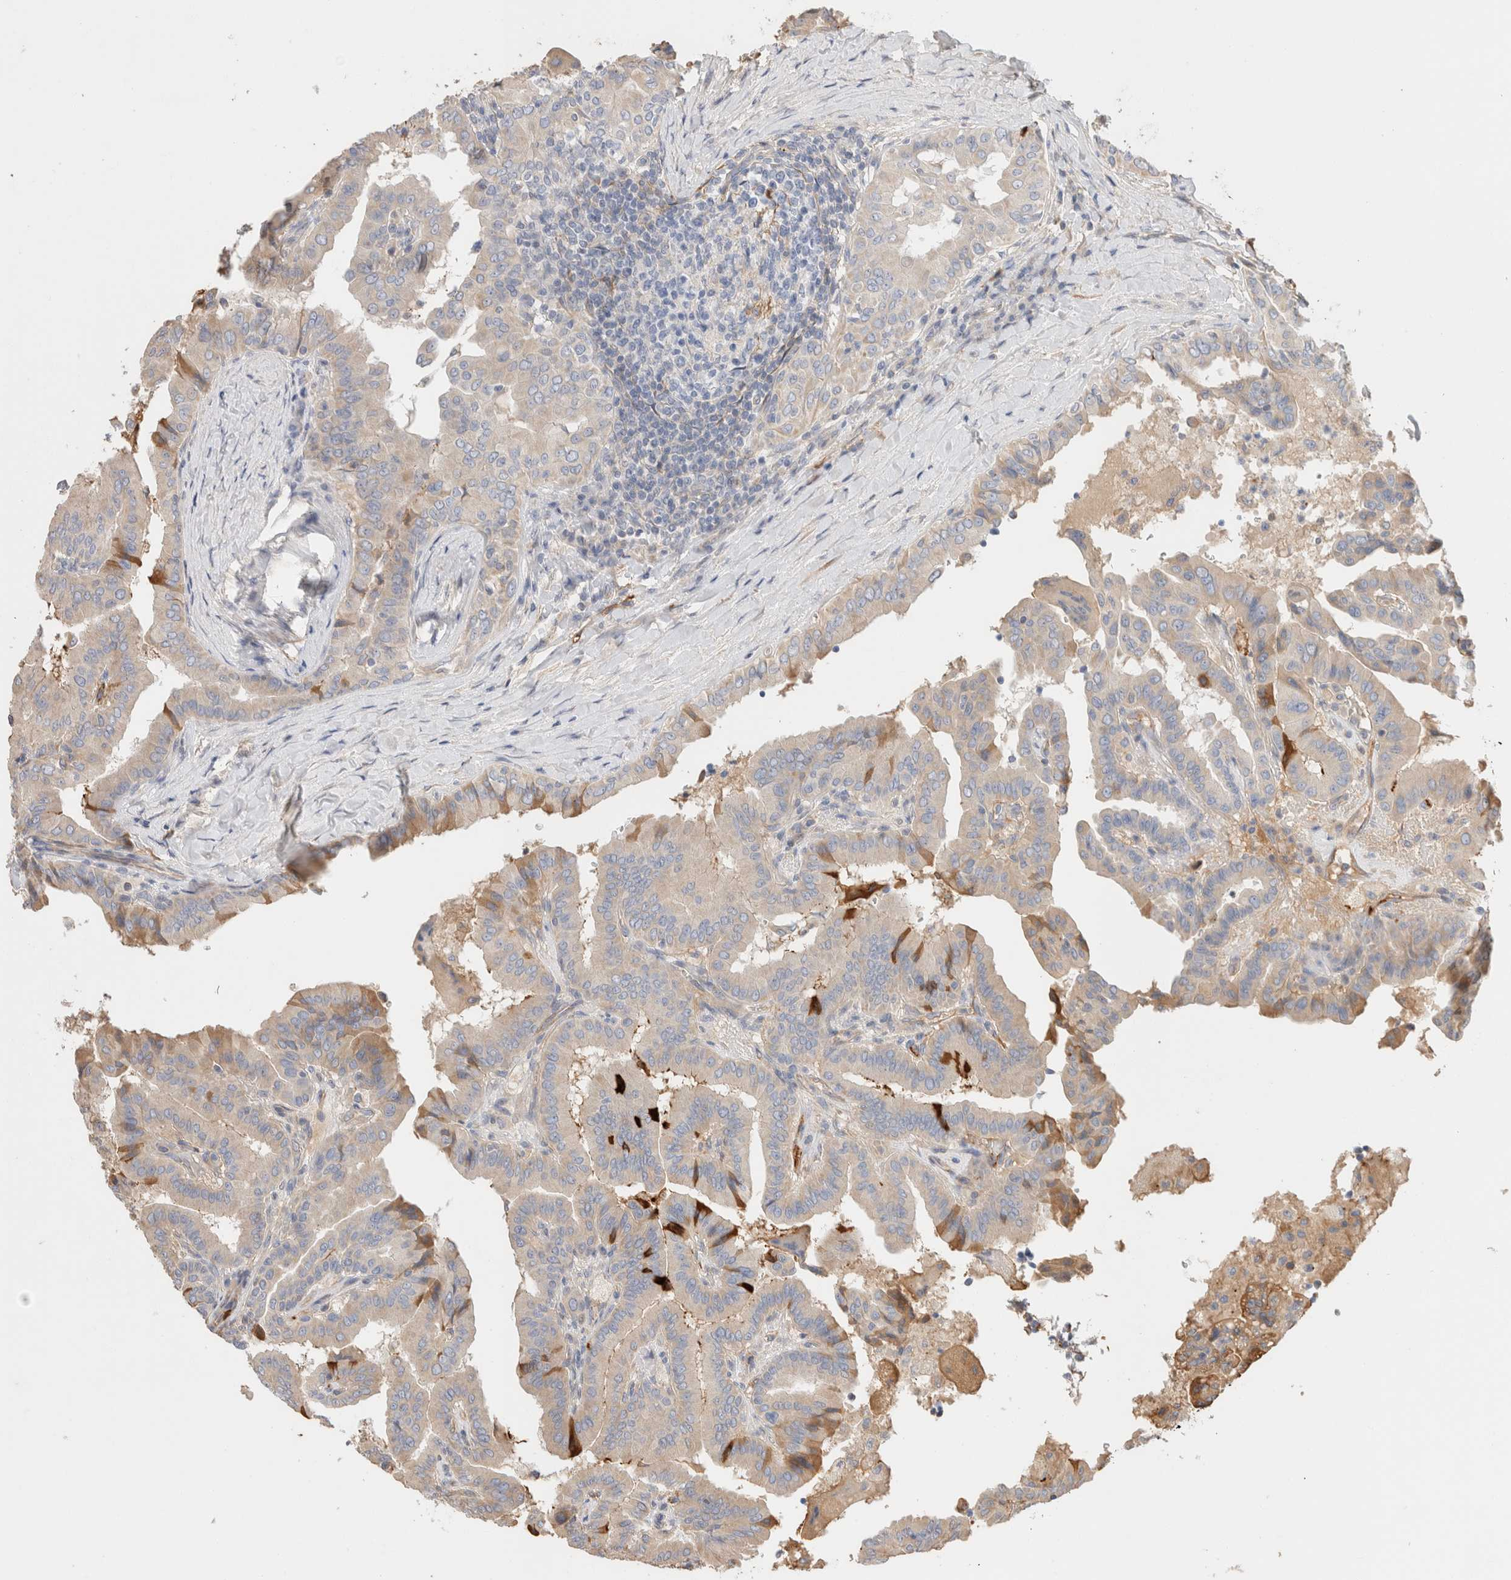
{"staining": {"intensity": "moderate", "quantity": "<25%", "location": "cytoplasmic/membranous"}, "tissue": "thyroid cancer", "cell_type": "Tumor cells", "image_type": "cancer", "snomed": [{"axis": "morphology", "description": "Papillary adenocarcinoma, NOS"}, {"axis": "topography", "description": "Thyroid gland"}], "caption": "Immunohistochemical staining of papillary adenocarcinoma (thyroid) exhibits low levels of moderate cytoplasmic/membranous positivity in approximately <25% of tumor cells.", "gene": "PROS1", "patient": {"sex": "male", "age": 33}}